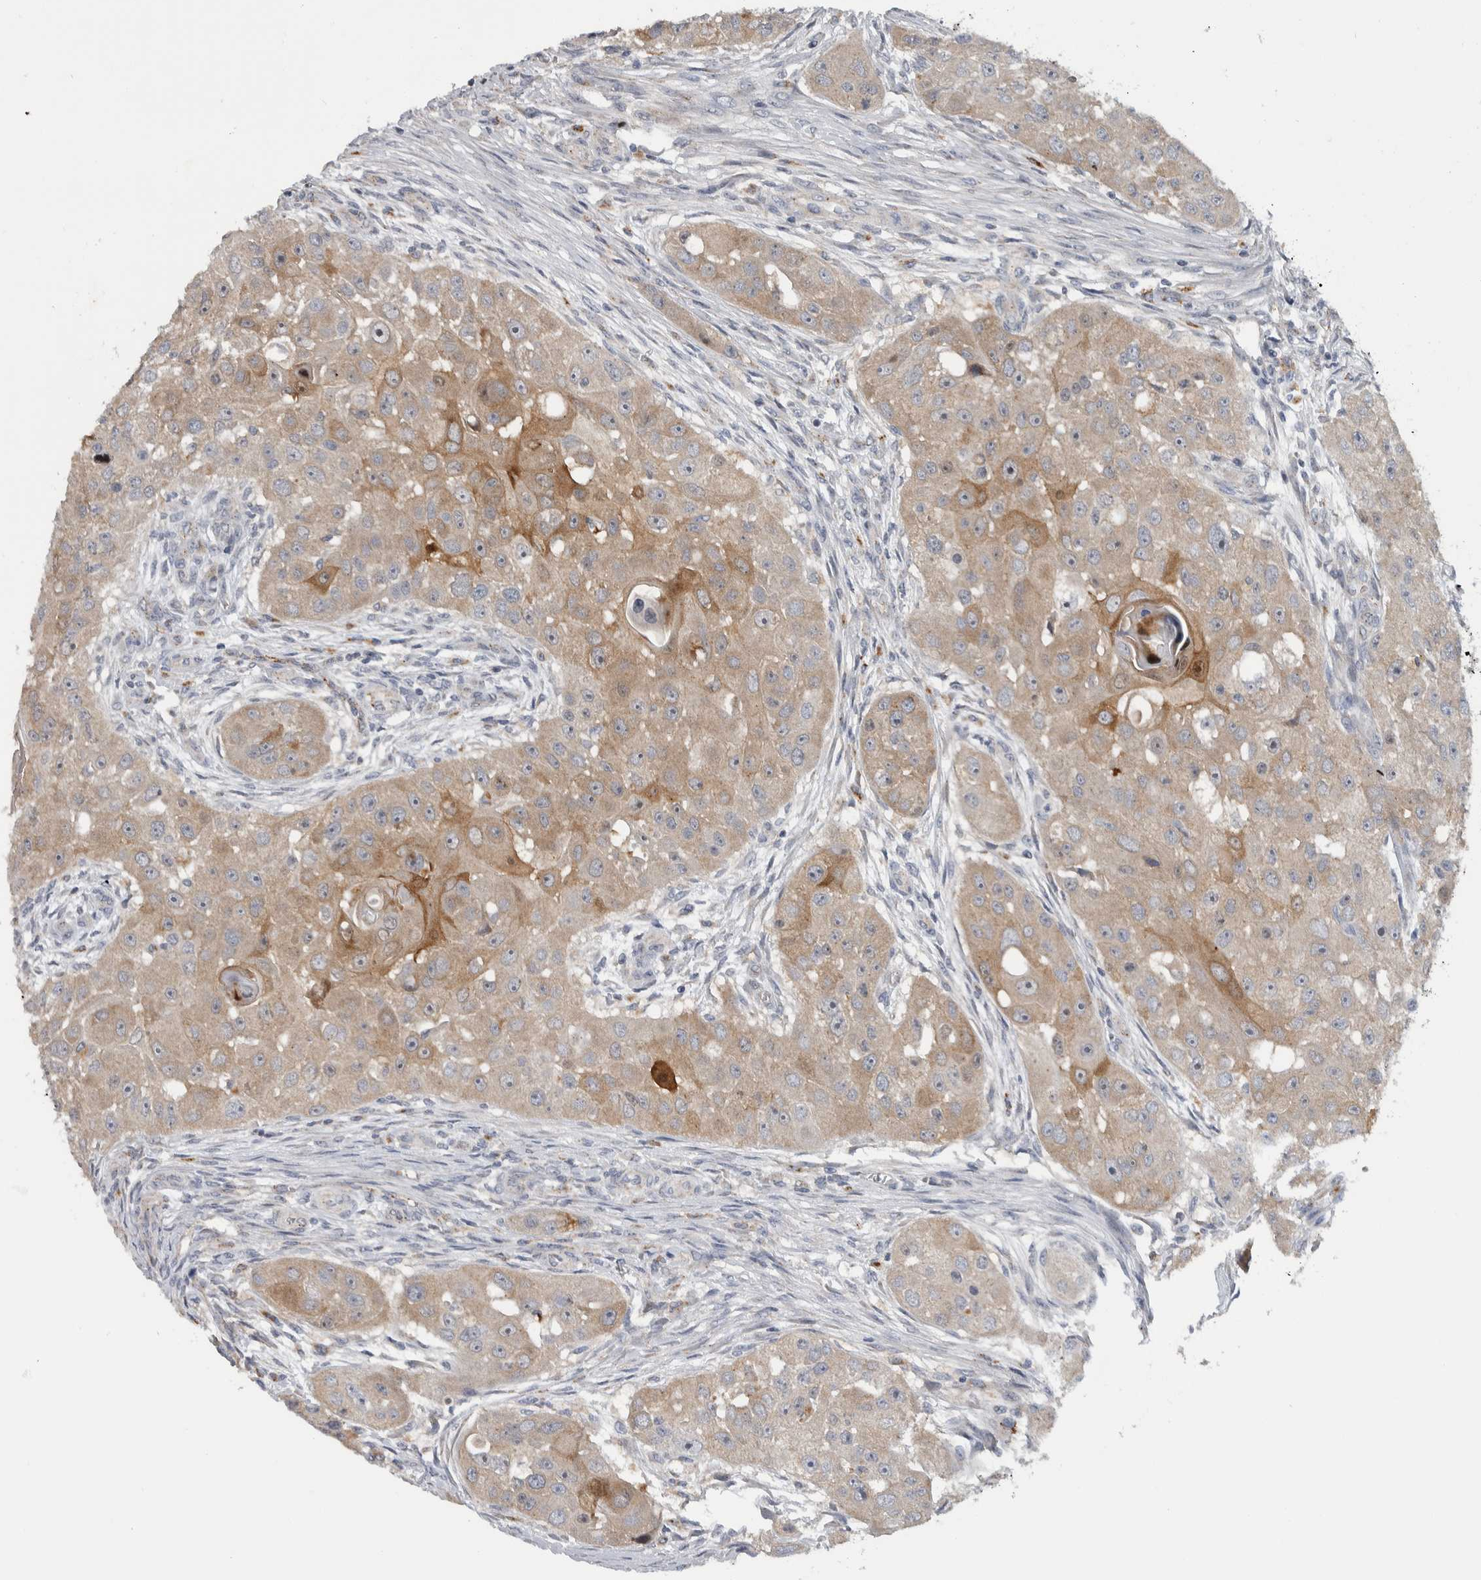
{"staining": {"intensity": "moderate", "quantity": "25%-75%", "location": "cytoplasmic/membranous"}, "tissue": "head and neck cancer", "cell_type": "Tumor cells", "image_type": "cancer", "snomed": [{"axis": "morphology", "description": "Normal tissue, NOS"}, {"axis": "morphology", "description": "Squamous cell carcinoma, NOS"}, {"axis": "topography", "description": "Skeletal muscle"}, {"axis": "topography", "description": "Head-Neck"}], "caption": "Head and neck cancer (squamous cell carcinoma) tissue exhibits moderate cytoplasmic/membranous staining in approximately 25%-75% of tumor cells, visualized by immunohistochemistry.", "gene": "FAM83G", "patient": {"sex": "male", "age": 51}}